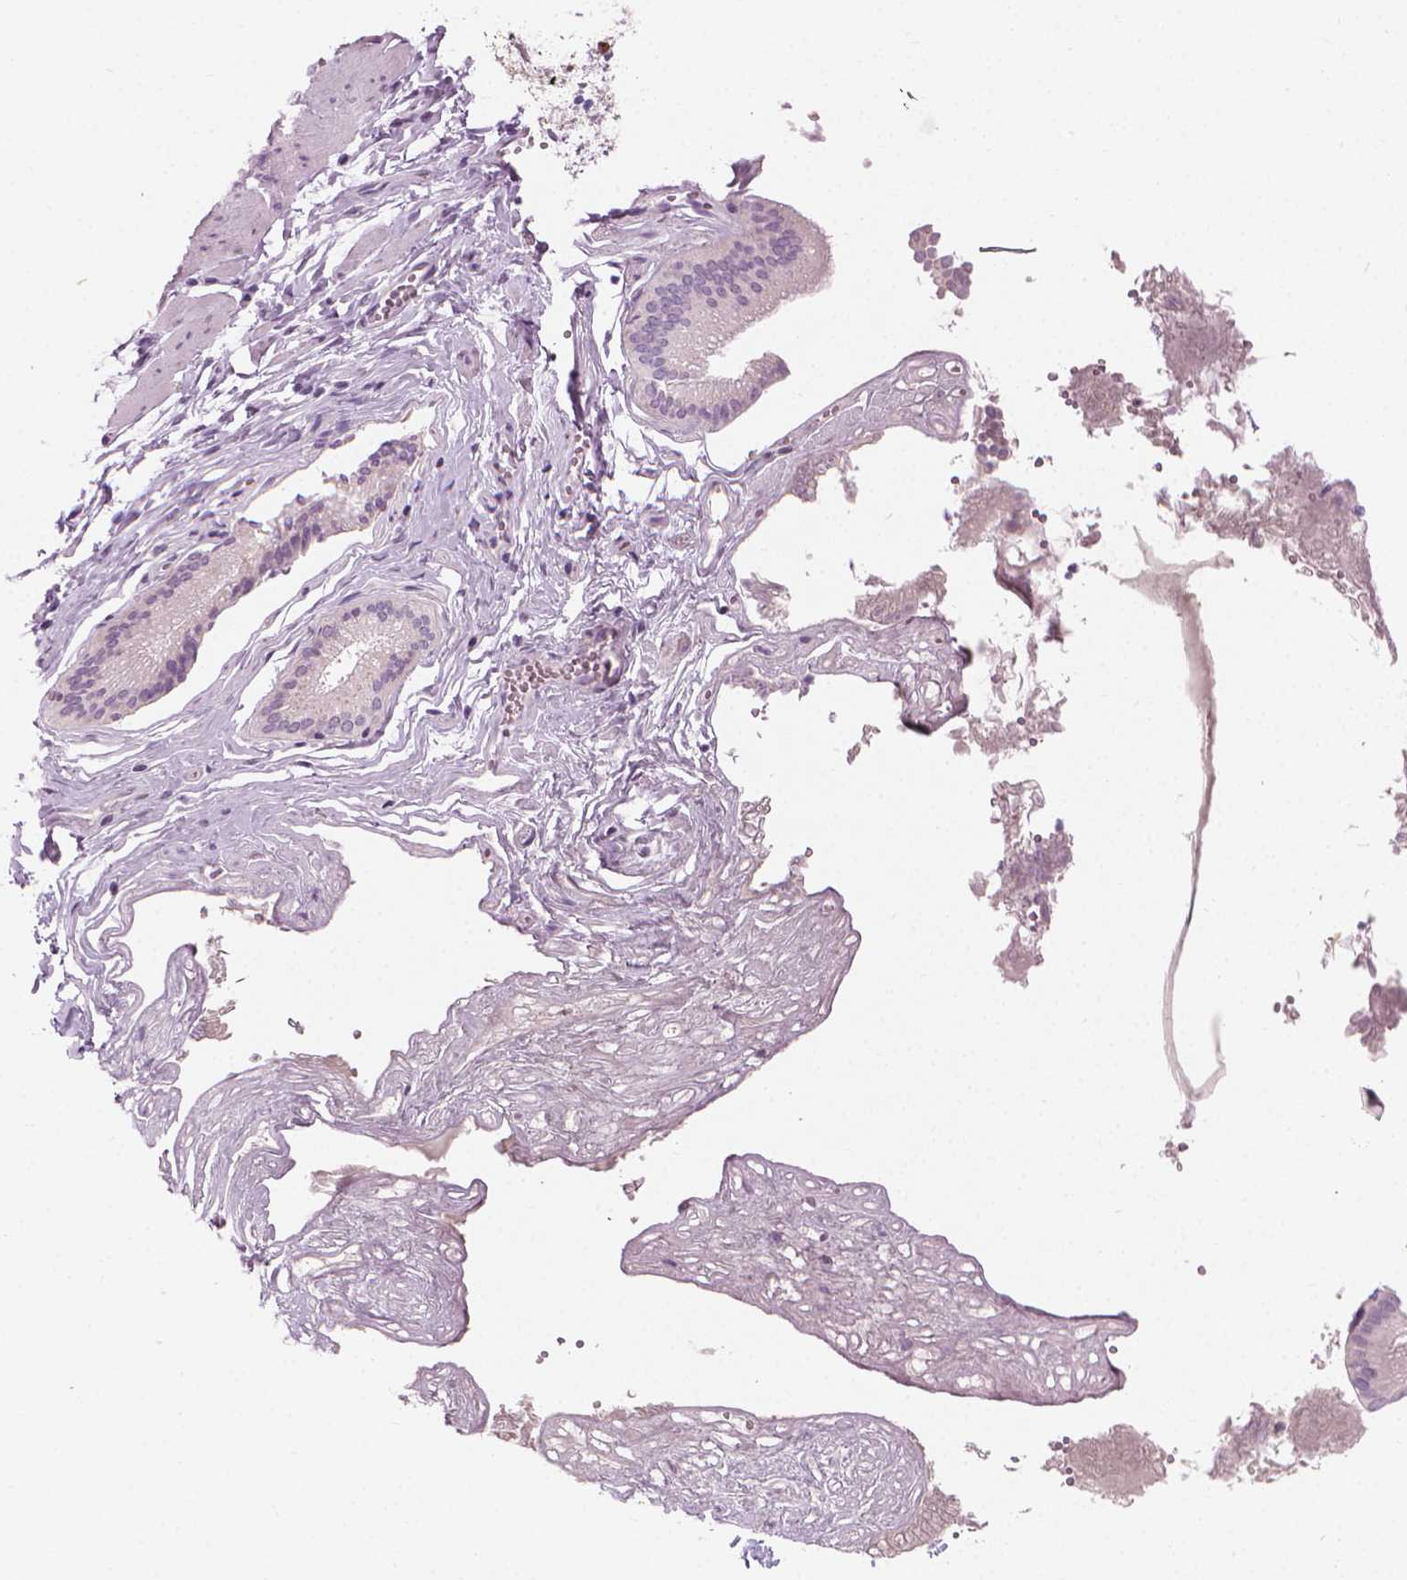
{"staining": {"intensity": "negative", "quantity": "none", "location": "none"}, "tissue": "gallbladder", "cell_type": "Glandular cells", "image_type": "normal", "snomed": [{"axis": "morphology", "description": "Normal tissue, NOS"}, {"axis": "topography", "description": "Gallbladder"}, {"axis": "topography", "description": "Peripheral nerve tissue"}], "caption": "High power microscopy micrograph of an immunohistochemistry (IHC) histopathology image of benign gallbladder, revealing no significant staining in glandular cells. The staining was performed using DAB to visualize the protein expression in brown, while the nuclei were stained in blue with hematoxylin (Magnification: 20x).", "gene": "CFAP126", "patient": {"sex": "male", "age": 17}}